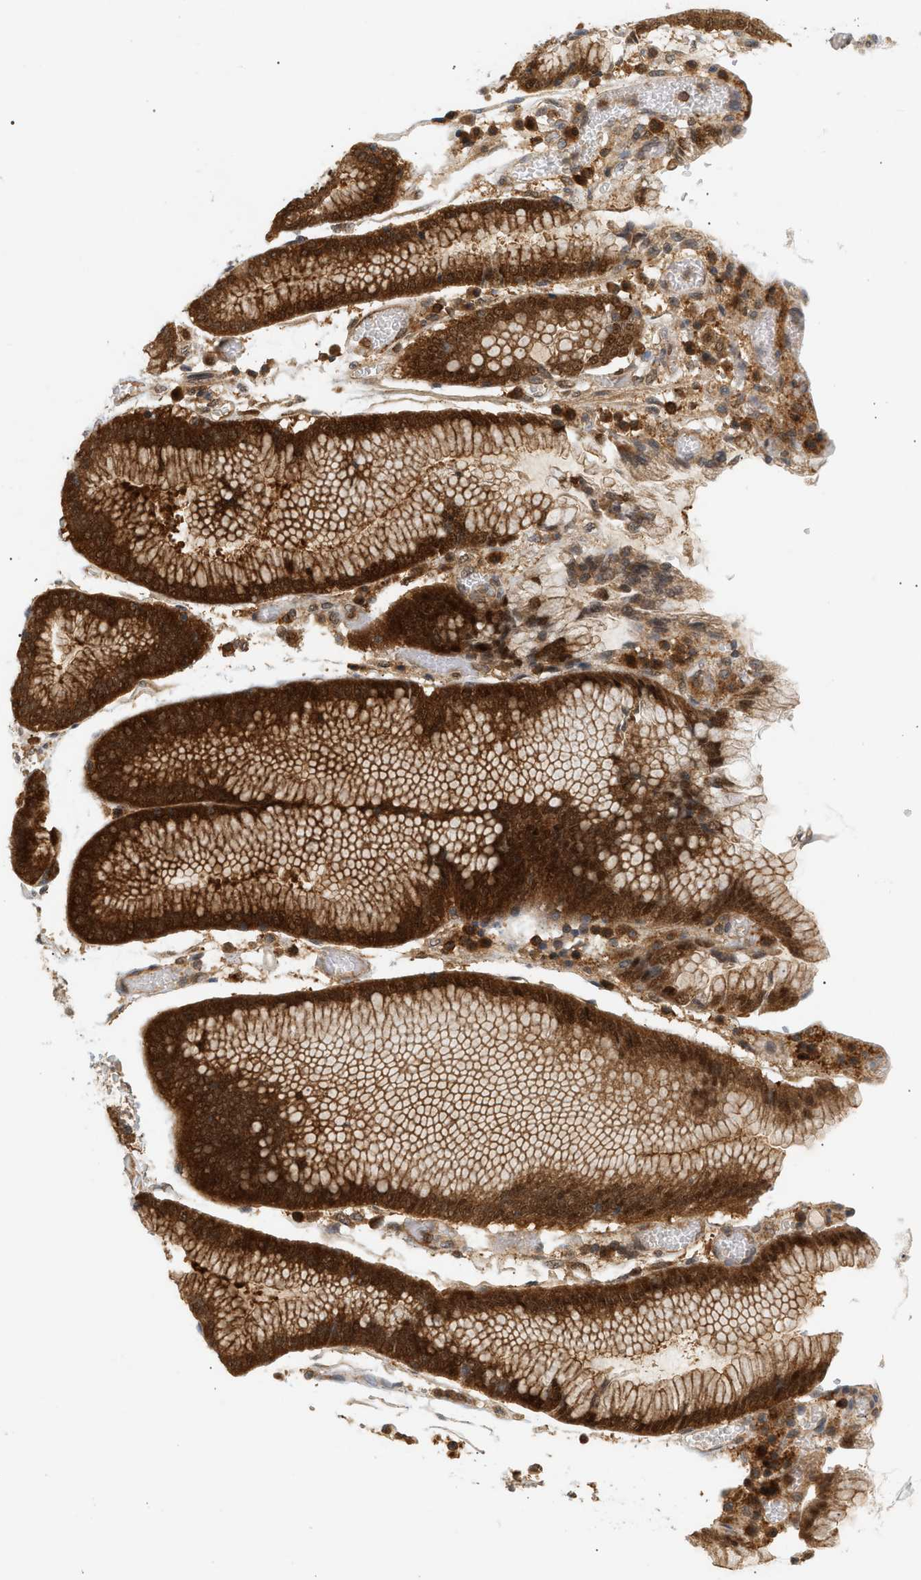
{"staining": {"intensity": "strong", "quantity": ">75%", "location": "cytoplasmic/membranous,nuclear"}, "tissue": "stomach cancer", "cell_type": "Tumor cells", "image_type": "cancer", "snomed": [{"axis": "morphology", "description": "Normal tissue, NOS"}, {"axis": "morphology", "description": "Adenocarcinoma, NOS"}, {"axis": "topography", "description": "Stomach"}], "caption": "Immunohistochemical staining of human stomach cancer (adenocarcinoma) shows strong cytoplasmic/membranous and nuclear protein expression in approximately >75% of tumor cells.", "gene": "SHC1", "patient": {"sex": "male", "age": 48}}